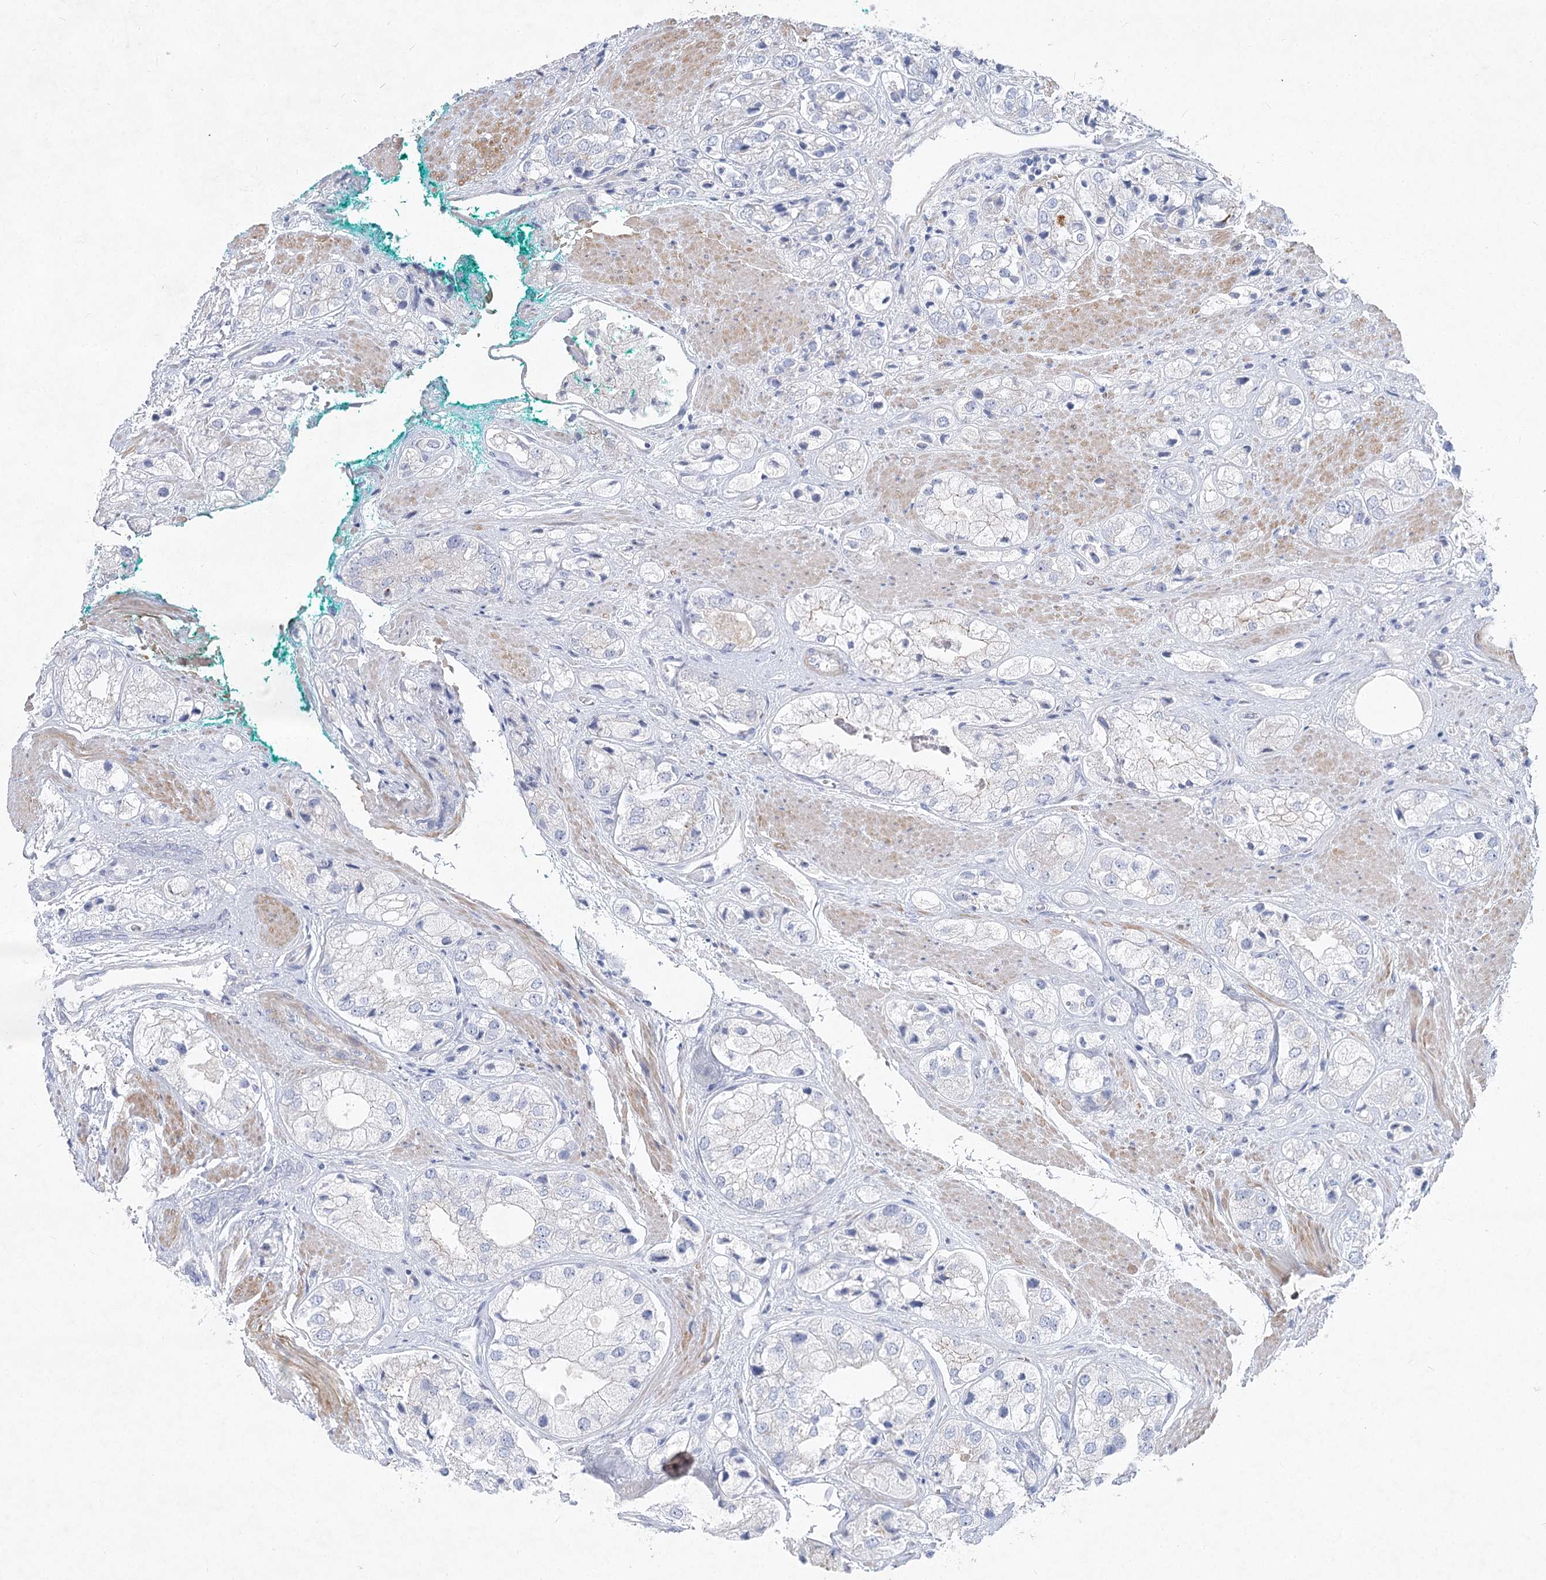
{"staining": {"intensity": "negative", "quantity": "none", "location": "none"}, "tissue": "prostate cancer", "cell_type": "Tumor cells", "image_type": "cancer", "snomed": [{"axis": "morphology", "description": "Adenocarcinoma, High grade"}, {"axis": "topography", "description": "Prostate"}], "caption": "Immunohistochemical staining of human prostate adenocarcinoma (high-grade) reveals no significant staining in tumor cells.", "gene": "WDR74", "patient": {"sex": "male", "age": 50}}